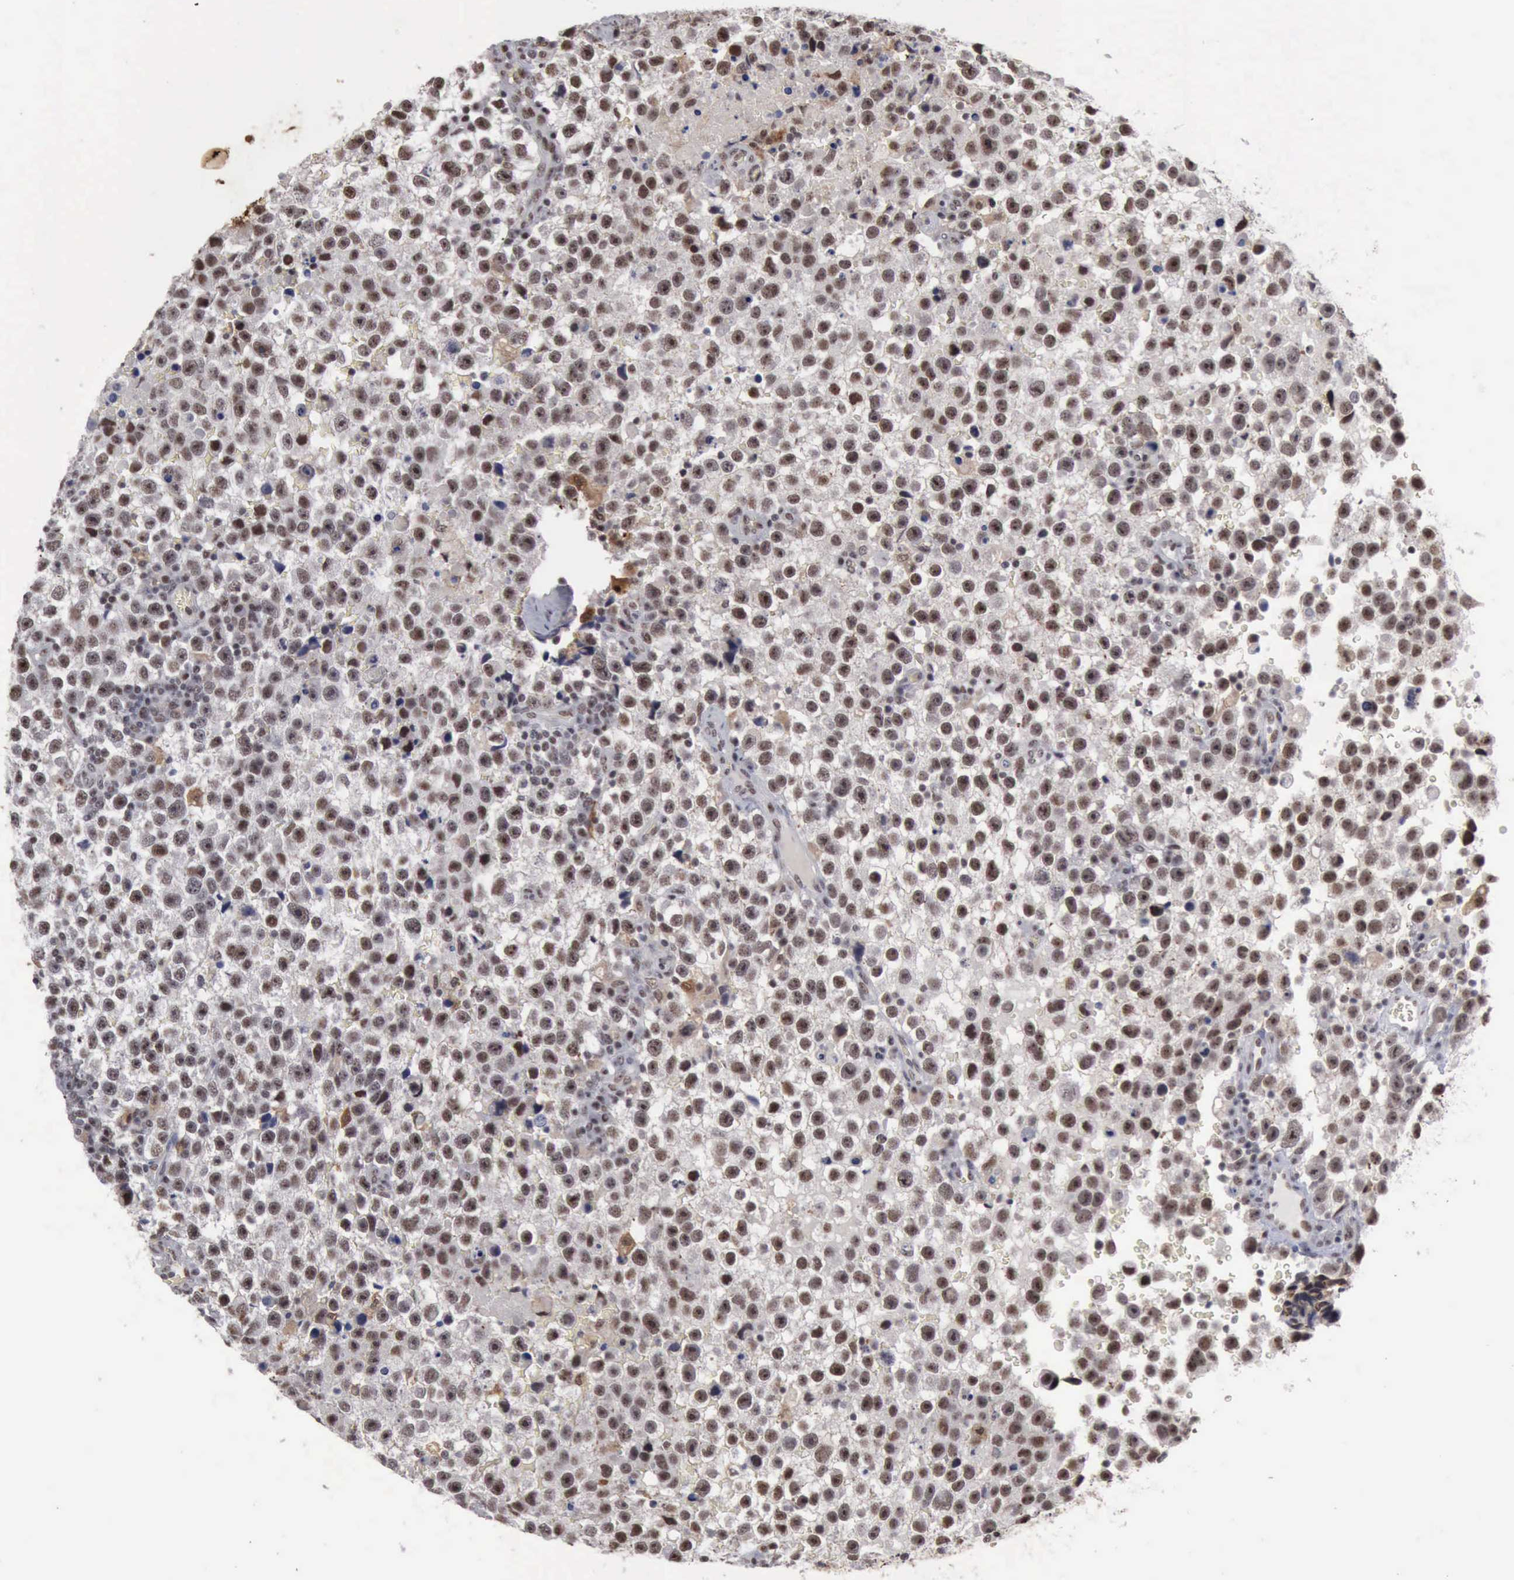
{"staining": {"intensity": "strong", "quantity": ">75%", "location": "nuclear"}, "tissue": "testis cancer", "cell_type": "Tumor cells", "image_type": "cancer", "snomed": [{"axis": "morphology", "description": "Seminoma, NOS"}, {"axis": "topography", "description": "Testis"}], "caption": "A high amount of strong nuclear staining is identified in approximately >75% of tumor cells in seminoma (testis) tissue.", "gene": "KIAA0586", "patient": {"sex": "male", "age": 33}}